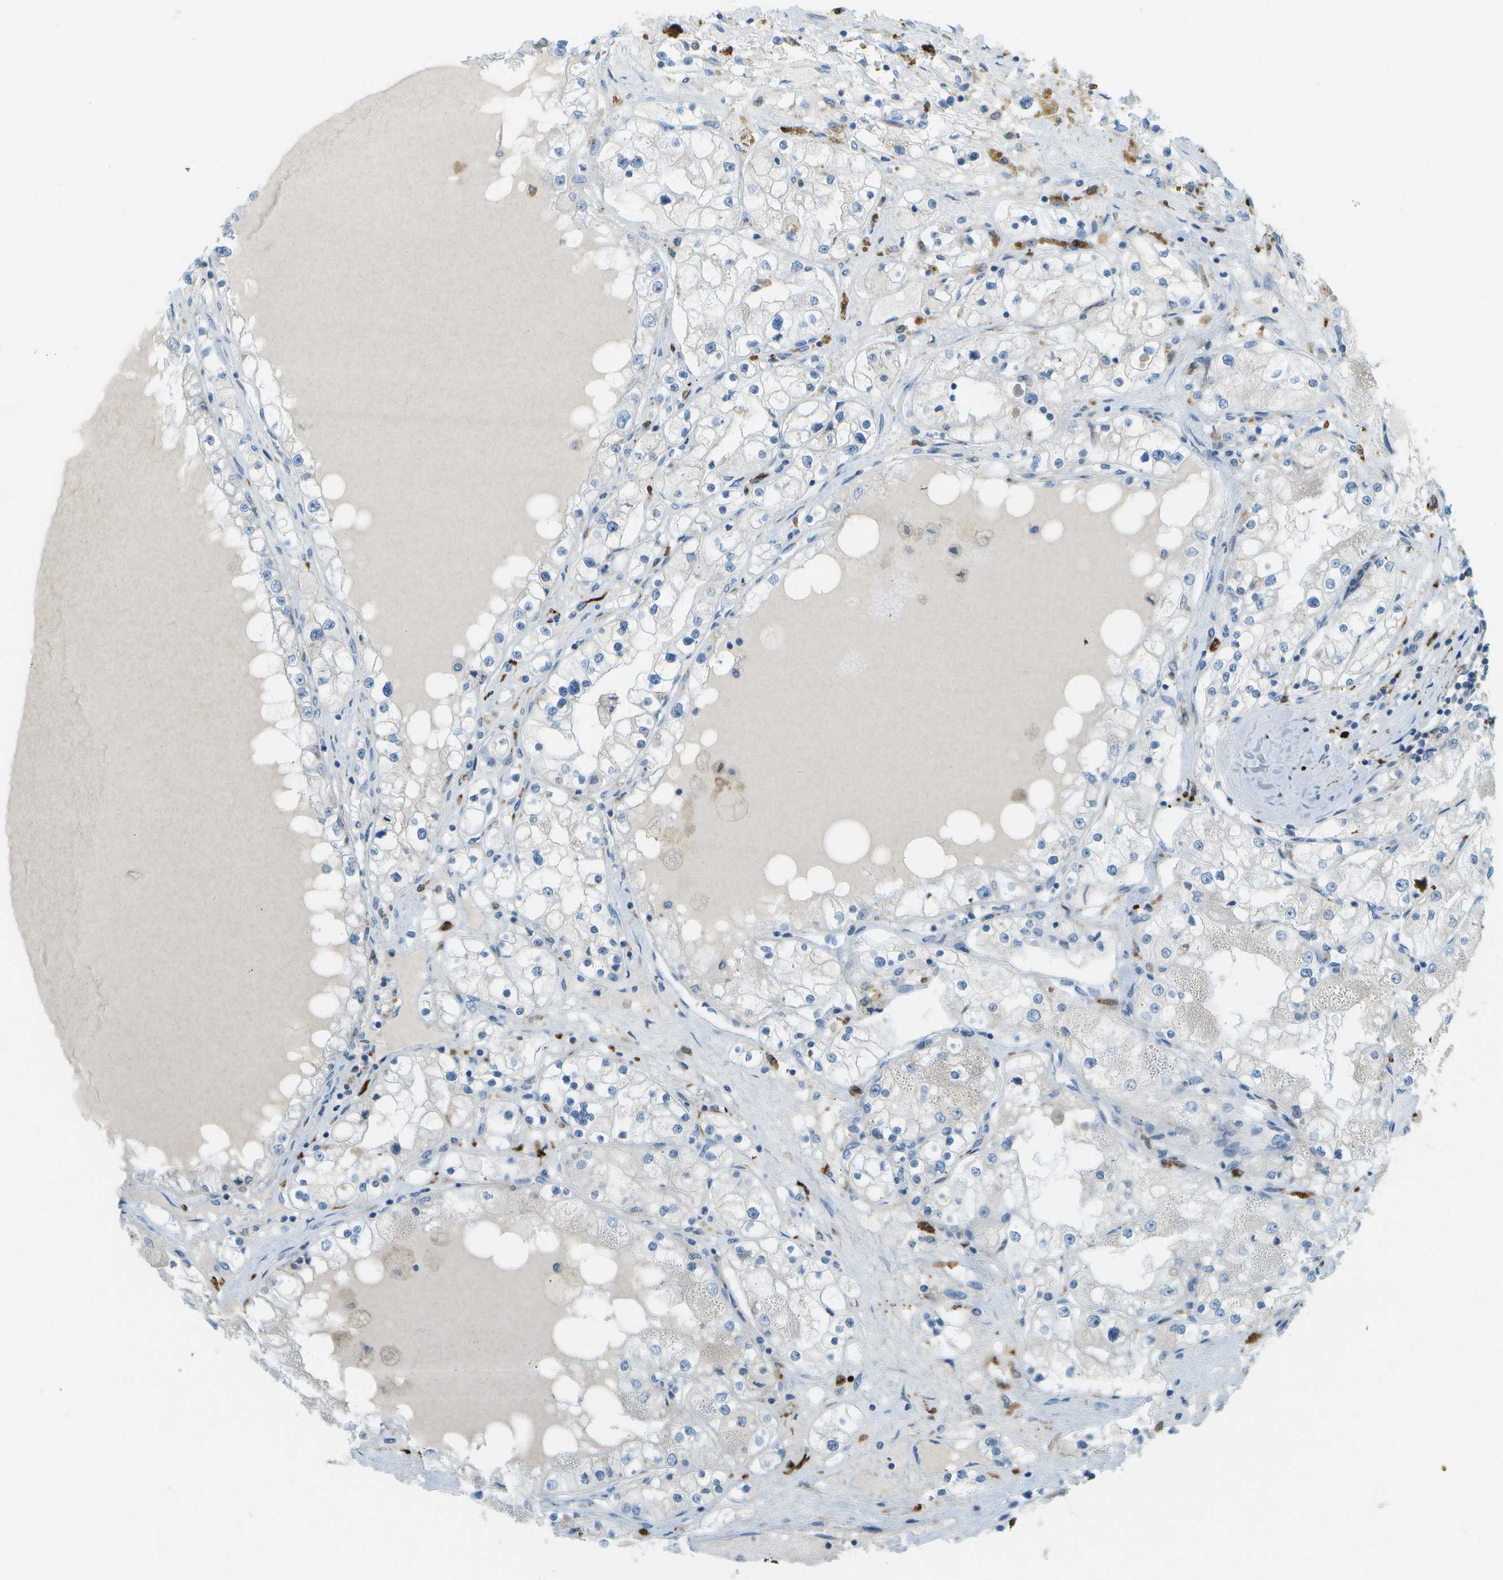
{"staining": {"intensity": "negative", "quantity": "none", "location": "none"}, "tissue": "renal cancer", "cell_type": "Tumor cells", "image_type": "cancer", "snomed": [{"axis": "morphology", "description": "Adenocarcinoma, NOS"}, {"axis": "topography", "description": "Kidney"}], "caption": "This is an IHC image of renal adenocarcinoma. There is no staining in tumor cells.", "gene": "CDH23", "patient": {"sex": "male", "age": 68}}